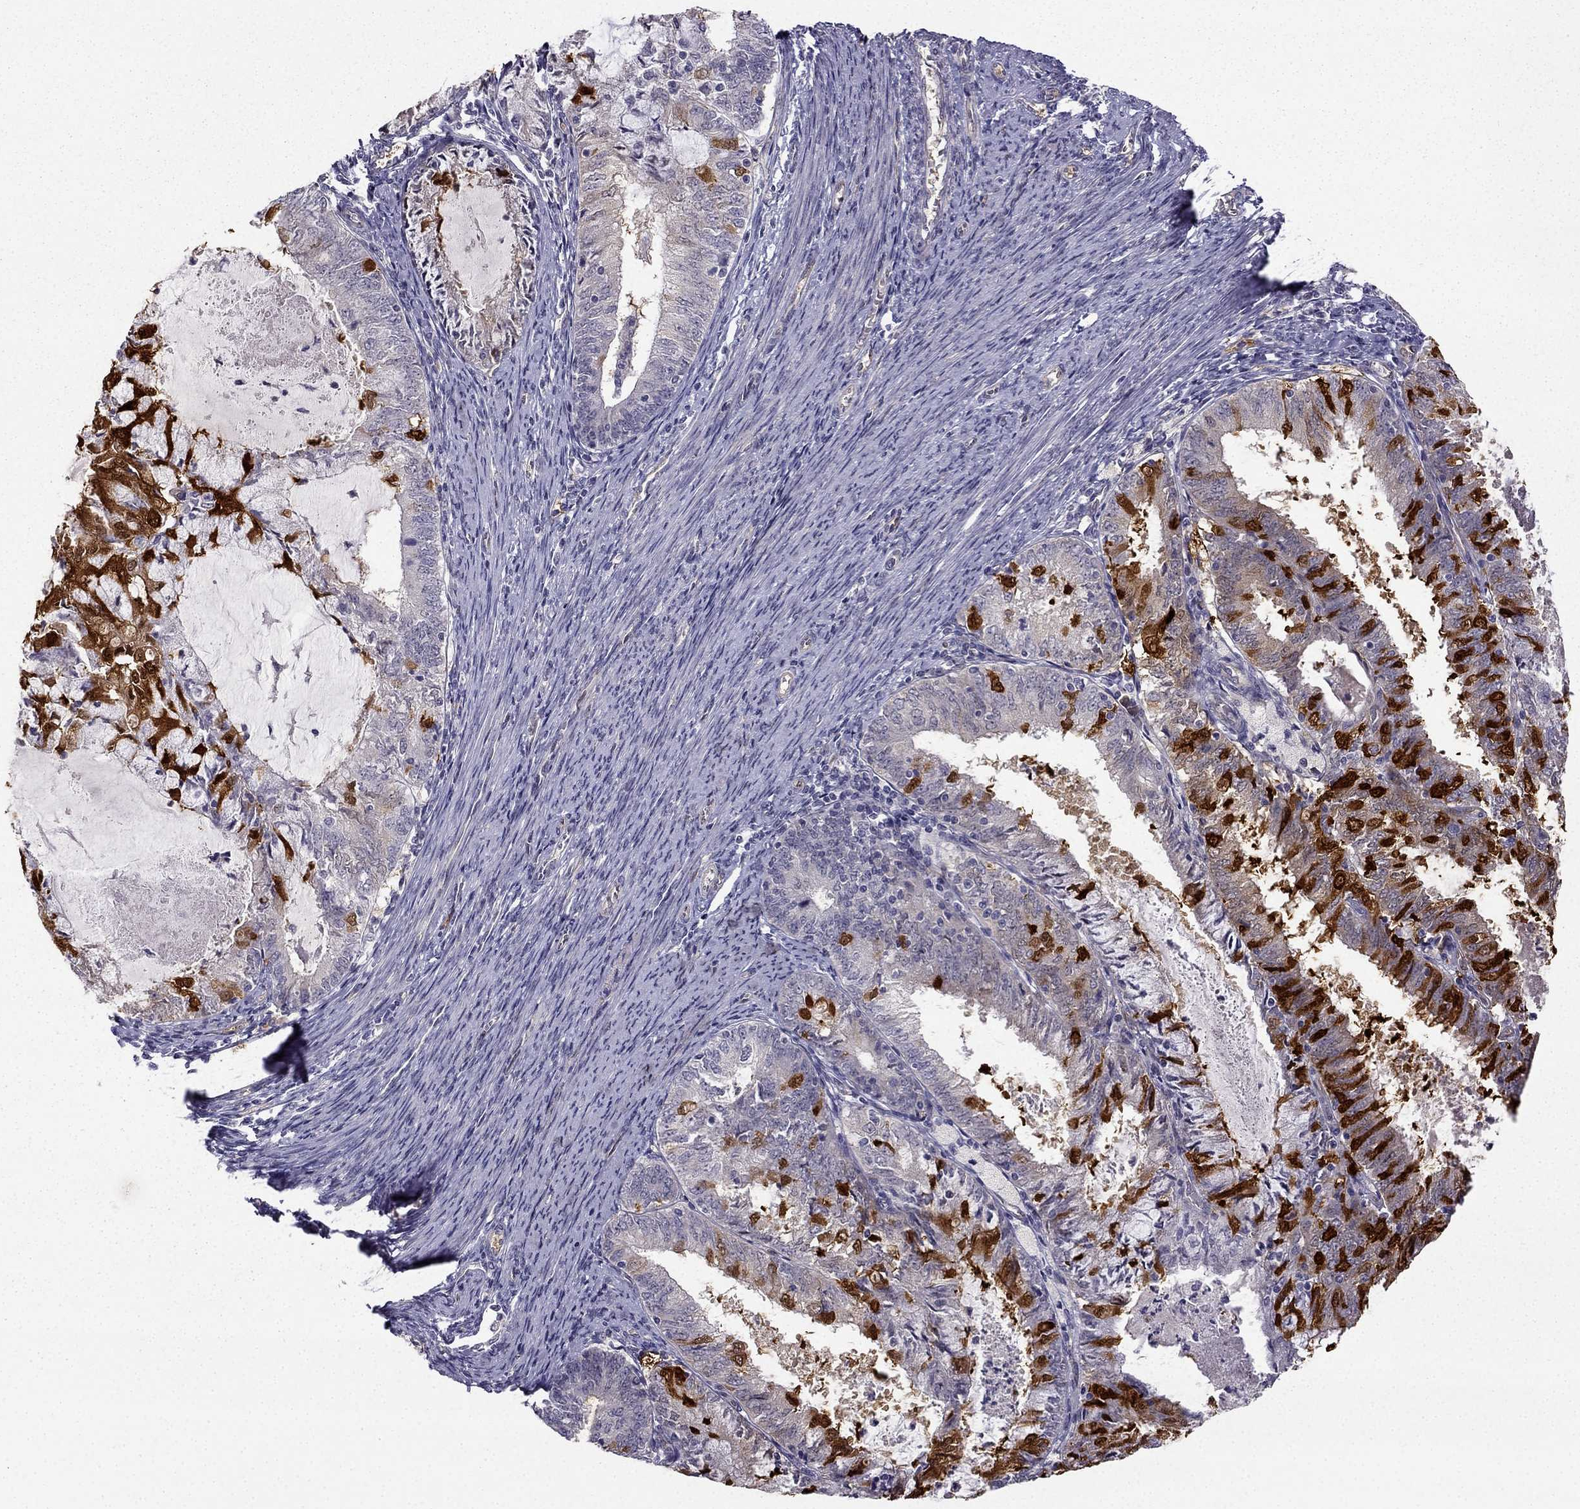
{"staining": {"intensity": "strong", "quantity": "<25%", "location": "cytoplasmic/membranous"}, "tissue": "endometrial cancer", "cell_type": "Tumor cells", "image_type": "cancer", "snomed": [{"axis": "morphology", "description": "Adenocarcinoma, NOS"}, {"axis": "topography", "description": "Endometrium"}], "caption": "Immunohistochemistry (IHC) staining of endometrial cancer (adenocarcinoma), which reveals medium levels of strong cytoplasmic/membranous expression in about <25% of tumor cells indicating strong cytoplasmic/membranous protein positivity. The staining was performed using DAB (3,3'-diaminobenzidine) (brown) for protein detection and nuclei were counterstained in hematoxylin (blue).", "gene": "NQO1", "patient": {"sex": "female", "age": 57}}